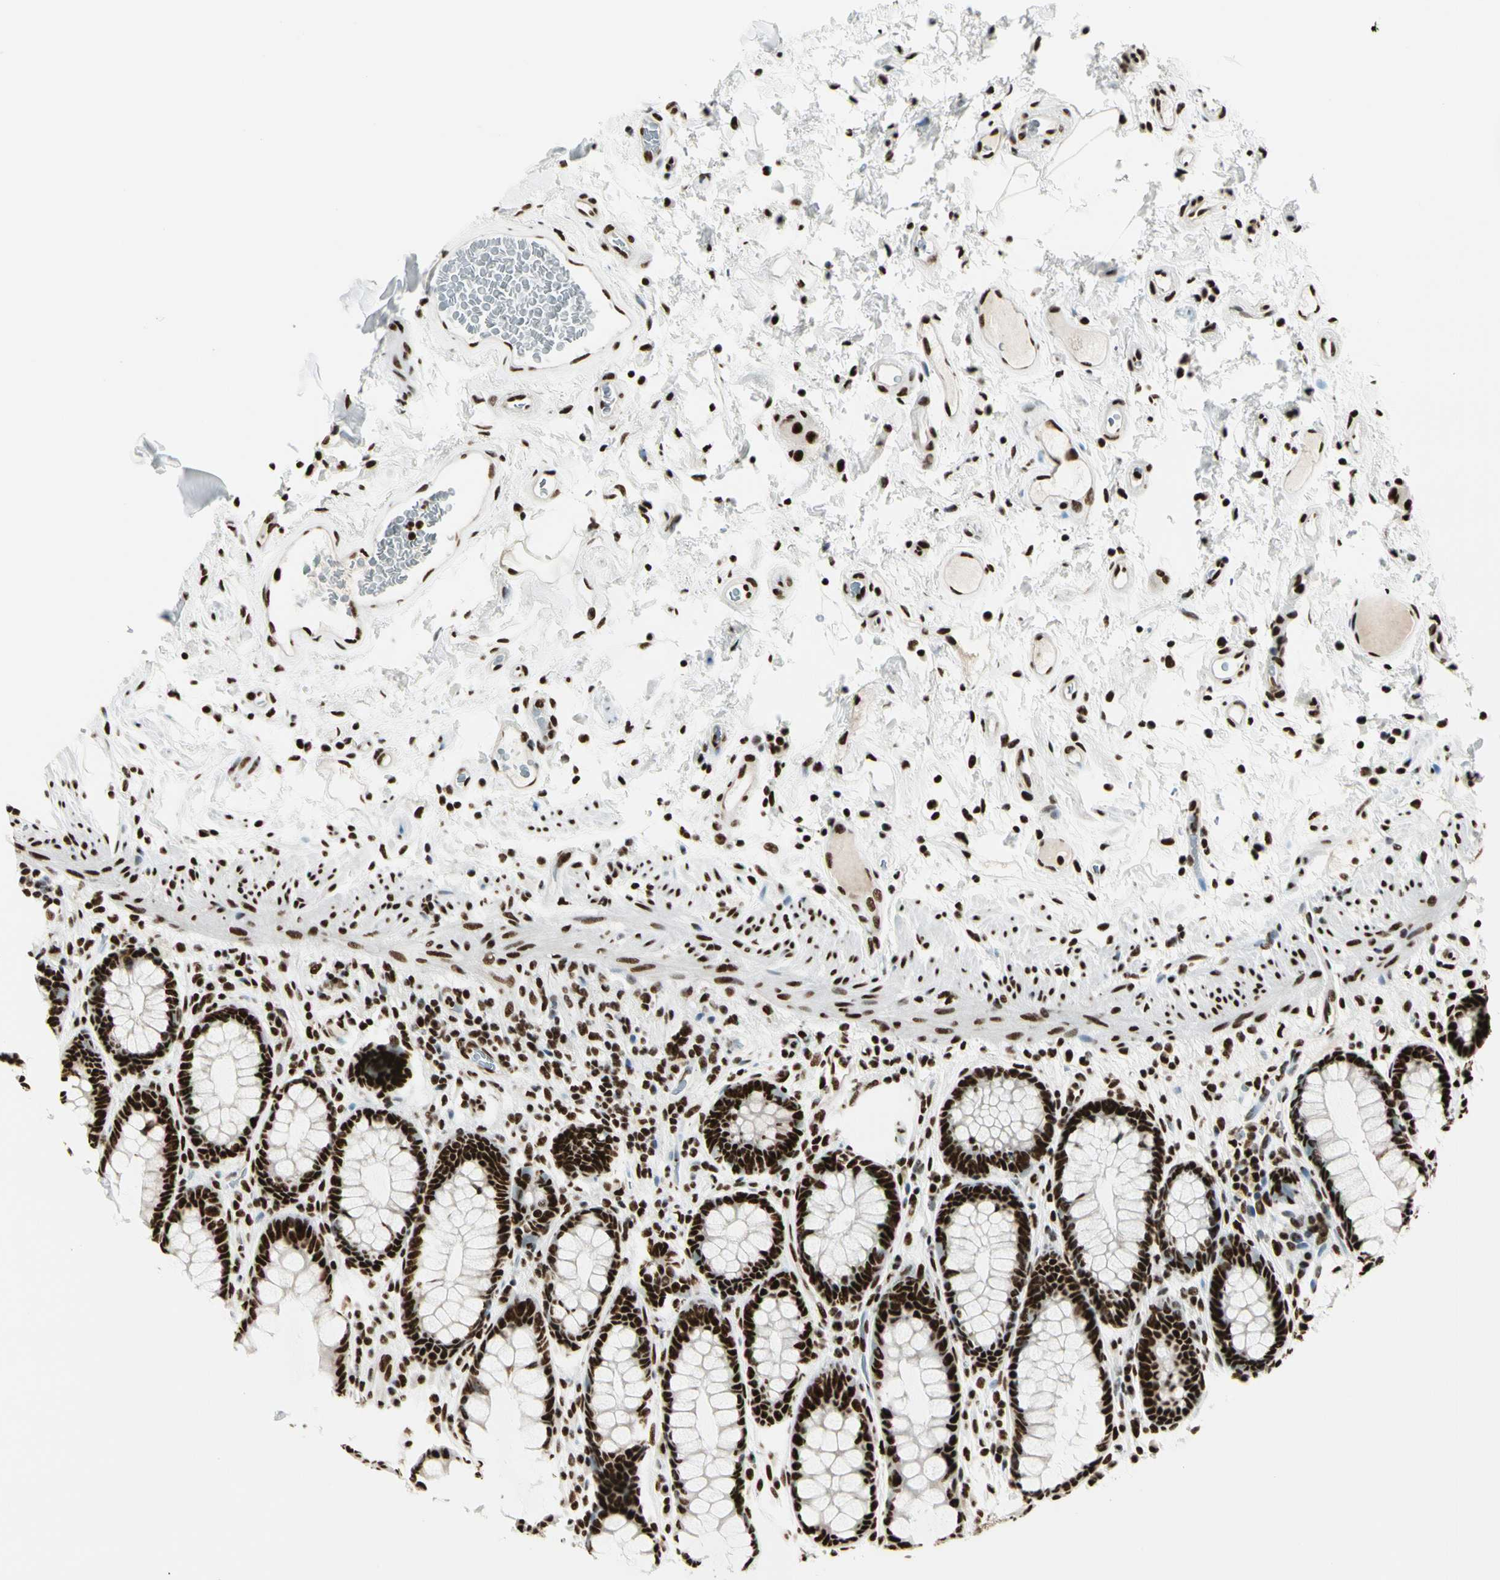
{"staining": {"intensity": "strong", "quantity": ">75%", "location": "nuclear"}, "tissue": "rectum", "cell_type": "Glandular cells", "image_type": "normal", "snomed": [{"axis": "morphology", "description": "Normal tissue, NOS"}, {"axis": "topography", "description": "Rectum"}], "caption": "Immunohistochemical staining of unremarkable rectum displays high levels of strong nuclear staining in about >75% of glandular cells.", "gene": "CCAR1", "patient": {"sex": "male", "age": 92}}